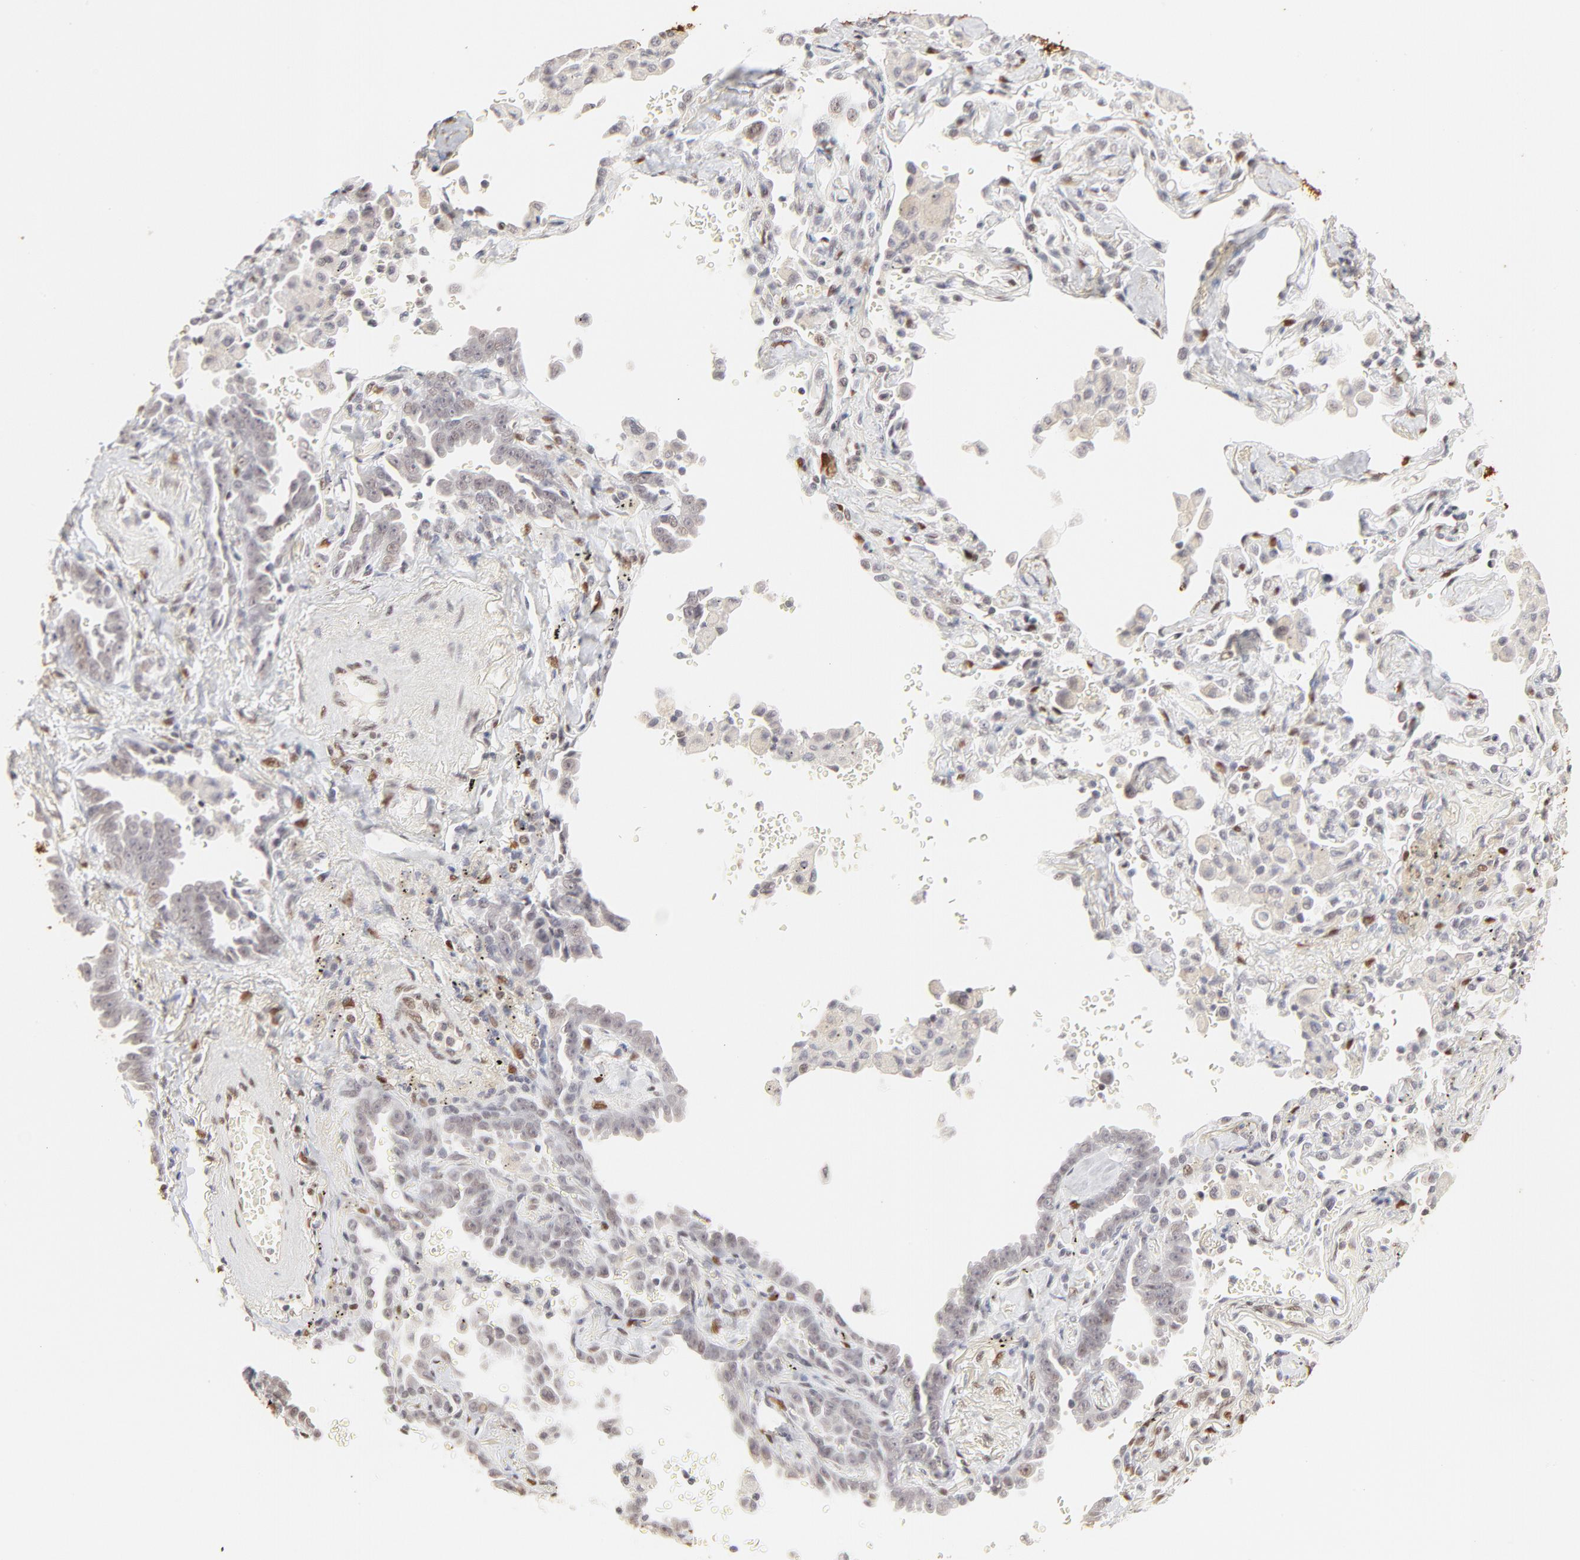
{"staining": {"intensity": "weak", "quantity": "<25%", "location": "nuclear"}, "tissue": "lung cancer", "cell_type": "Tumor cells", "image_type": "cancer", "snomed": [{"axis": "morphology", "description": "Adenocarcinoma, NOS"}, {"axis": "topography", "description": "Lung"}], "caption": "Tumor cells show no significant protein expression in lung adenocarcinoma.", "gene": "PBX3", "patient": {"sex": "female", "age": 64}}